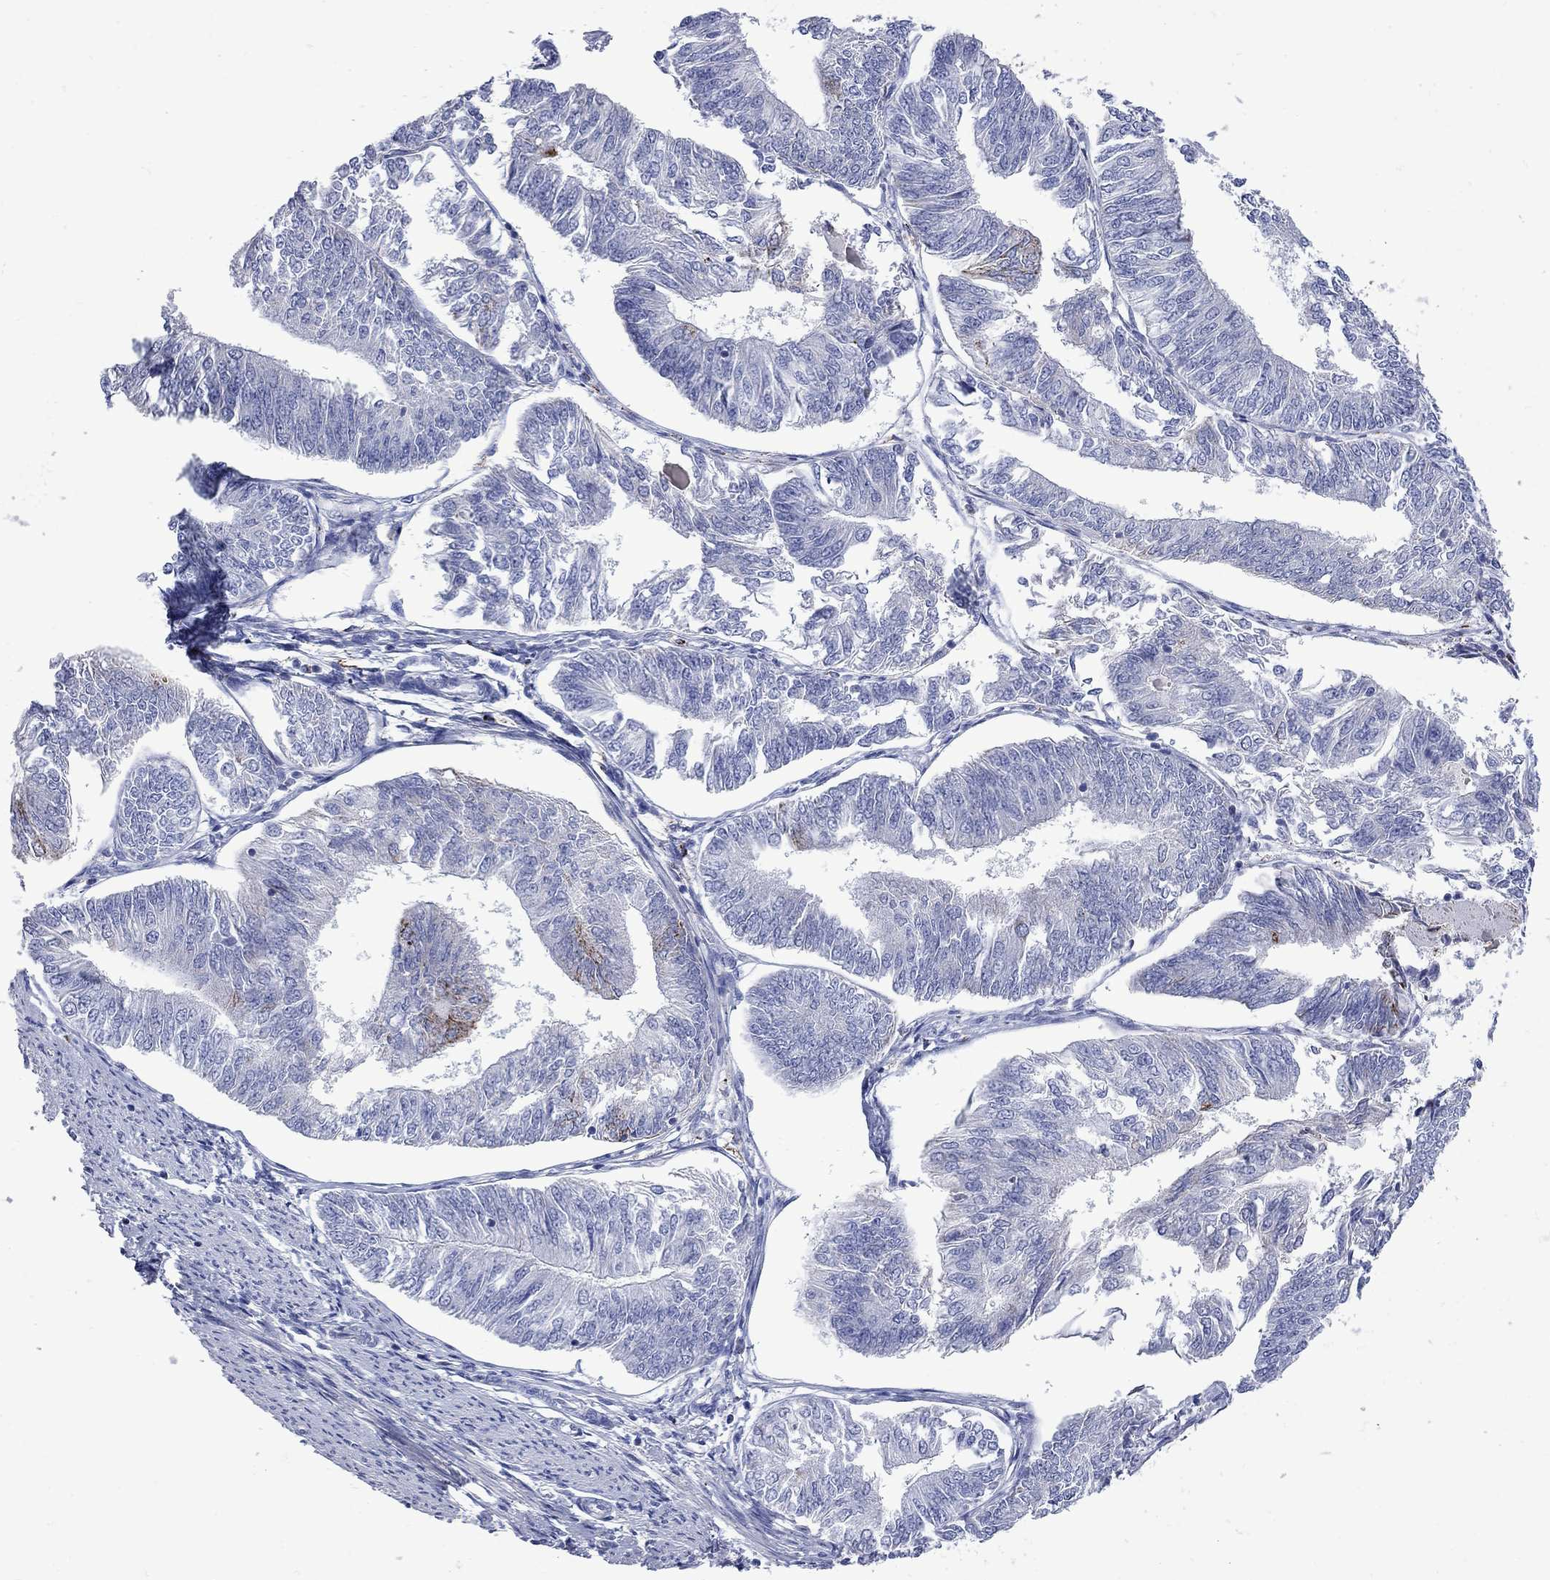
{"staining": {"intensity": "moderate", "quantity": "<25%", "location": "cytoplasmic/membranous"}, "tissue": "endometrial cancer", "cell_type": "Tumor cells", "image_type": "cancer", "snomed": [{"axis": "morphology", "description": "Adenocarcinoma, NOS"}, {"axis": "topography", "description": "Endometrium"}], "caption": "Tumor cells demonstrate moderate cytoplasmic/membranous positivity in approximately <25% of cells in endometrial cancer (adenocarcinoma).", "gene": "SESTD1", "patient": {"sex": "female", "age": 58}}